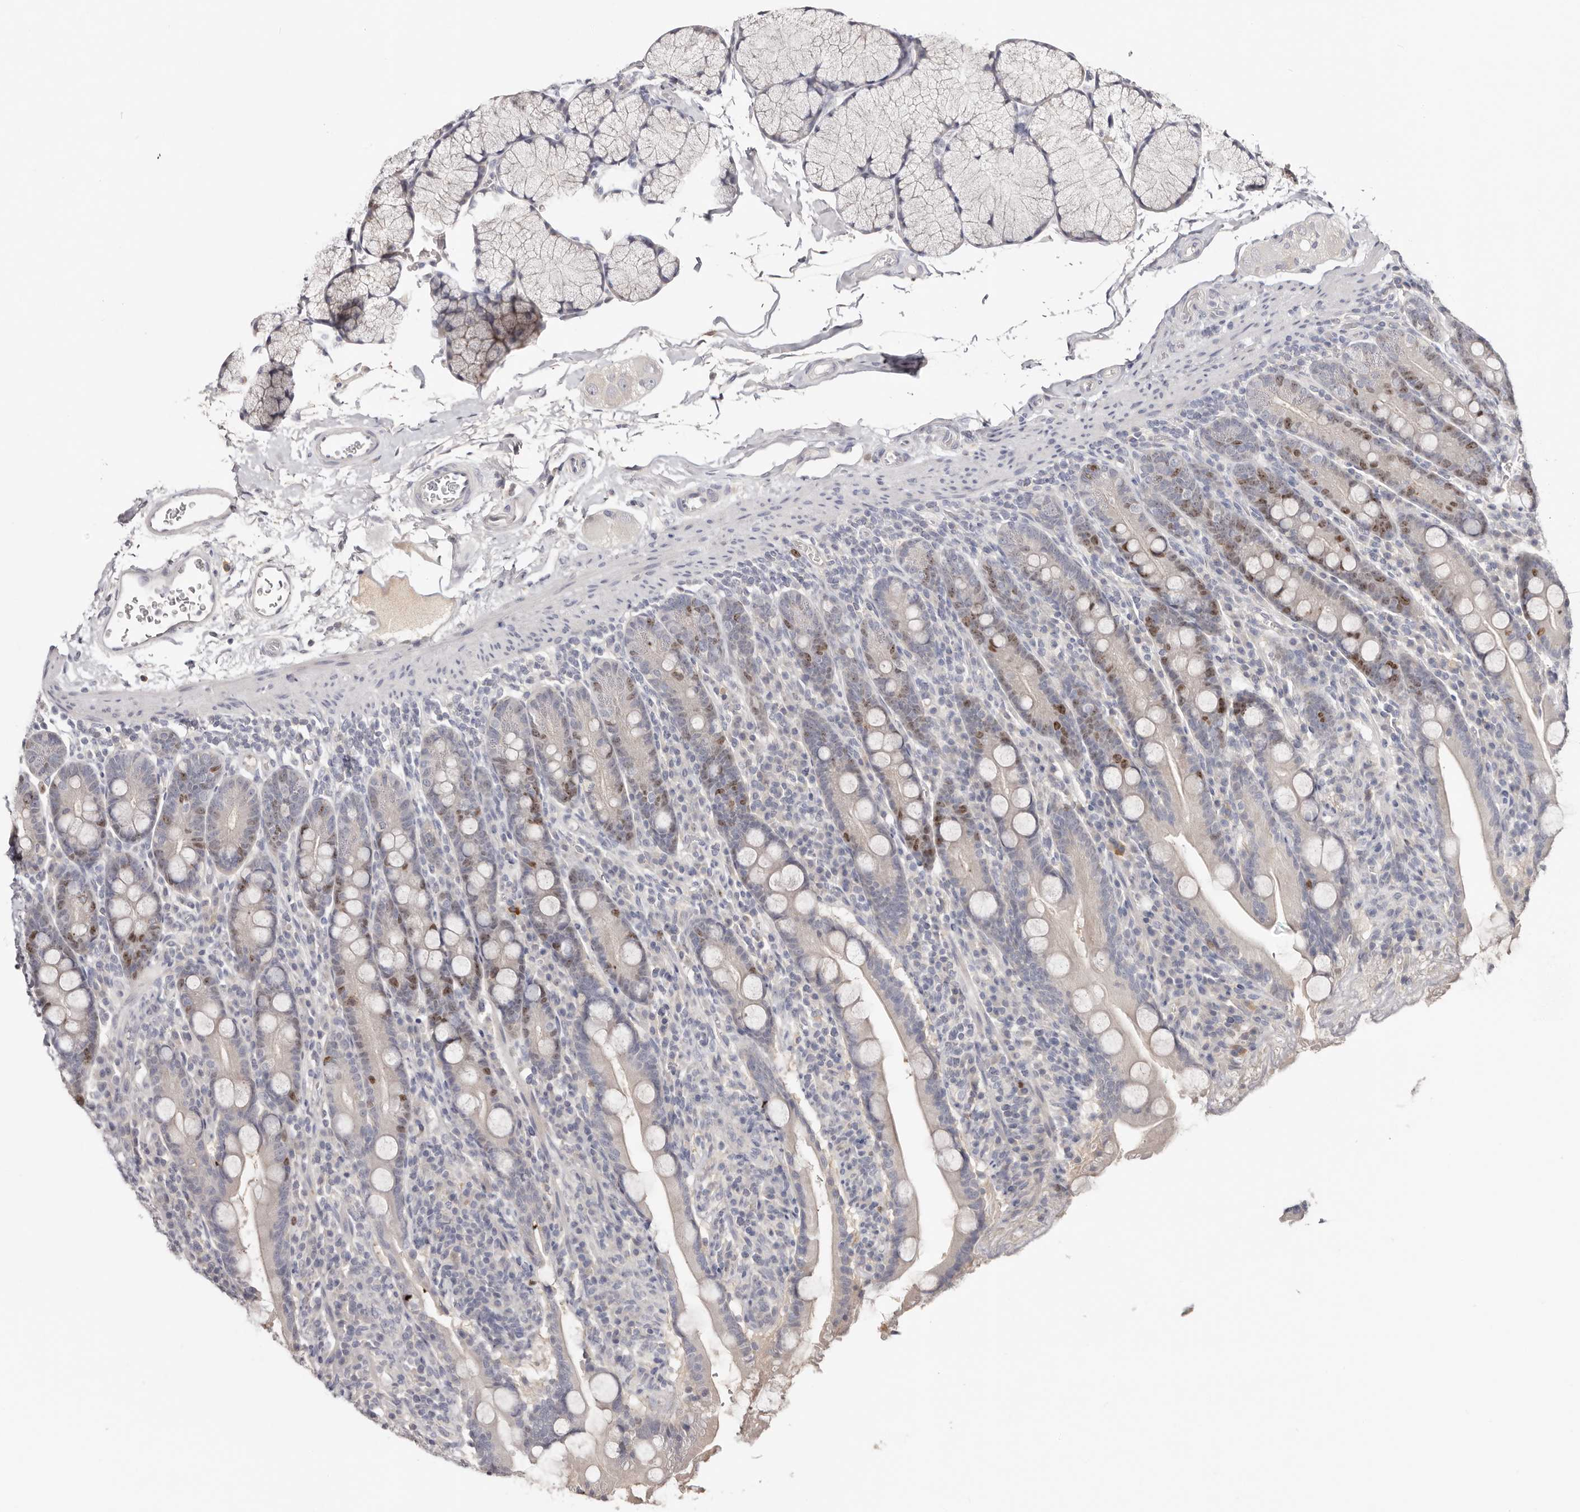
{"staining": {"intensity": "moderate", "quantity": "<25%", "location": "nuclear"}, "tissue": "duodenum", "cell_type": "Glandular cells", "image_type": "normal", "snomed": [{"axis": "morphology", "description": "Normal tissue, NOS"}, {"axis": "topography", "description": "Duodenum"}], "caption": "A high-resolution histopathology image shows IHC staining of normal duodenum, which demonstrates moderate nuclear expression in about <25% of glandular cells.", "gene": "CCDC190", "patient": {"sex": "male", "age": 35}}